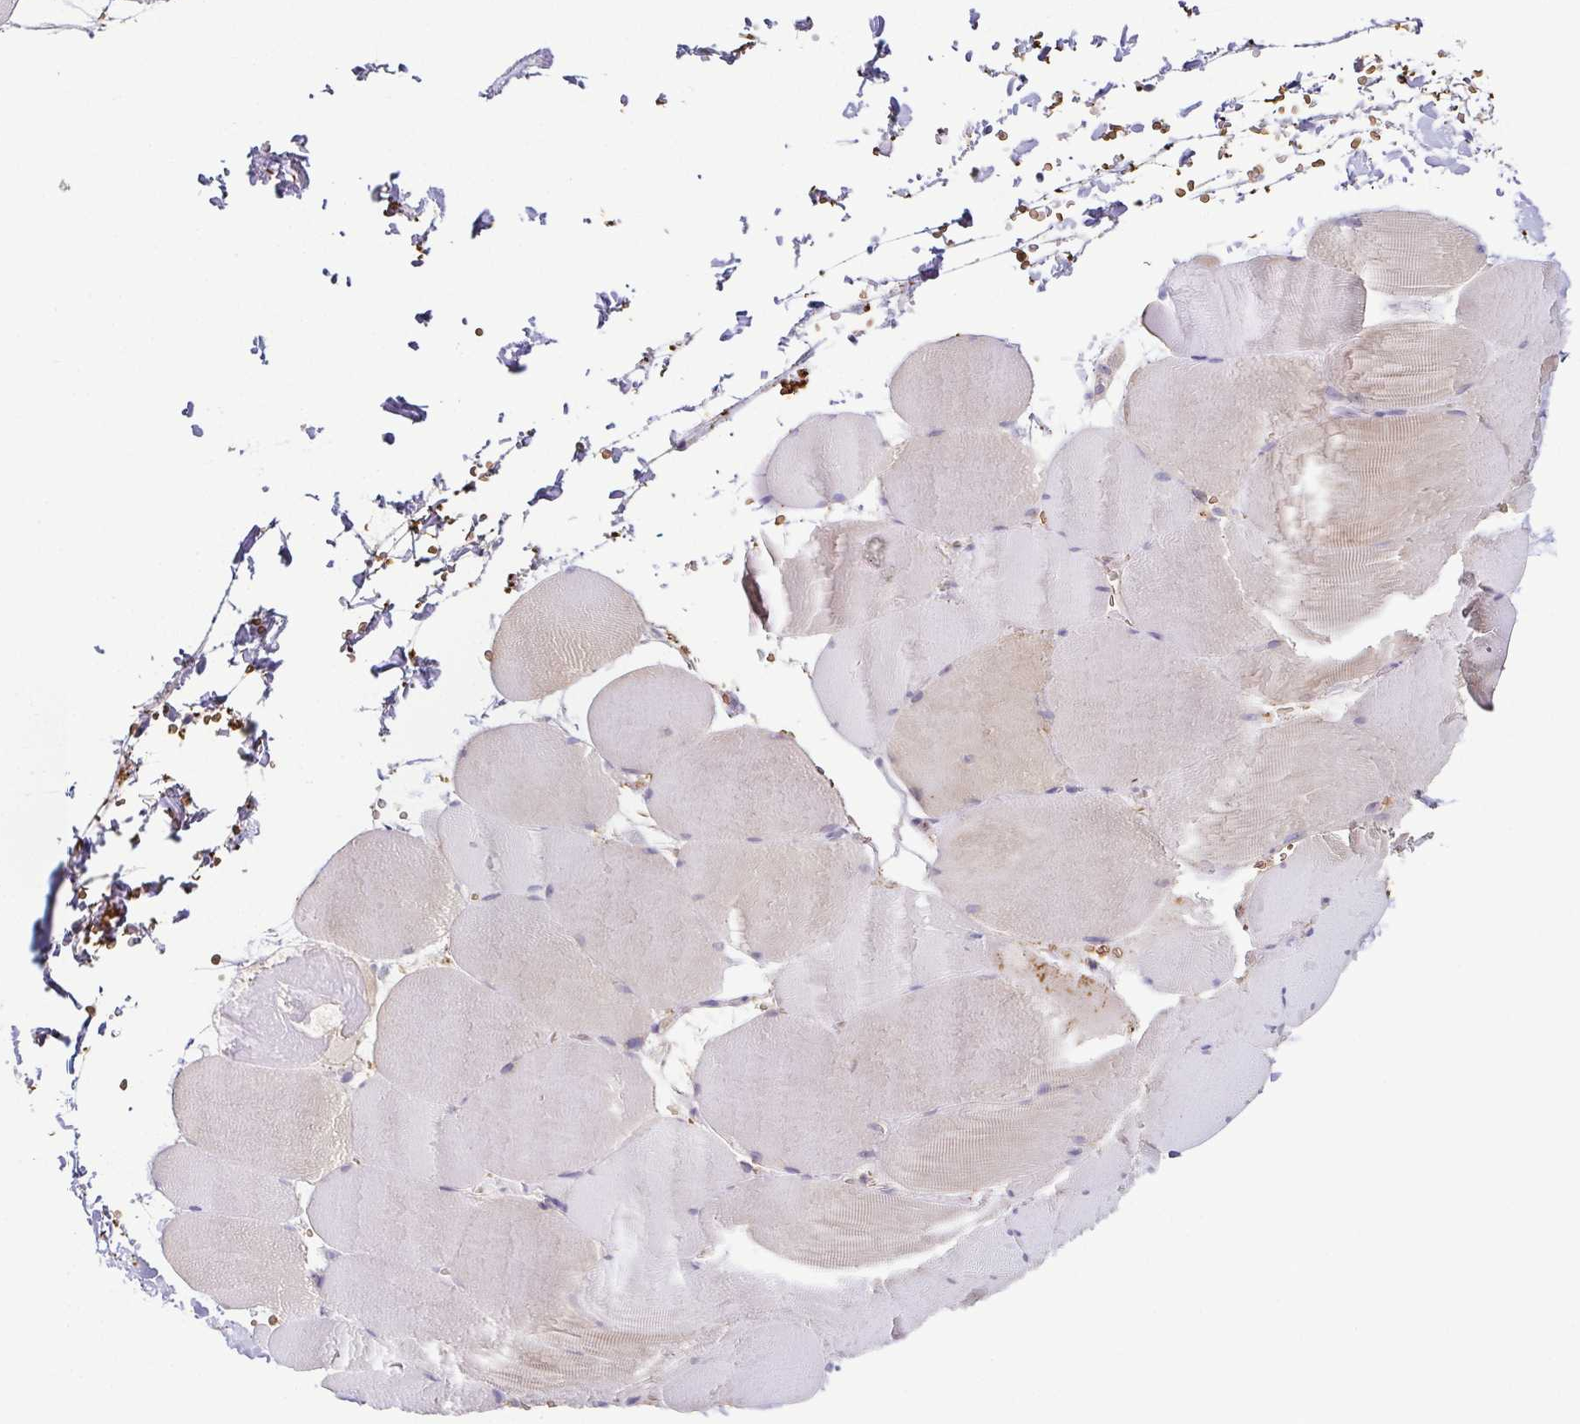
{"staining": {"intensity": "weak", "quantity": "<25%", "location": "cytoplasmic/membranous"}, "tissue": "skeletal muscle", "cell_type": "Myocytes", "image_type": "normal", "snomed": [{"axis": "morphology", "description": "Normal tissue, NOS"}, {"axis": "topography", "description": "Skeletal muscle"}, {"axis": "topography", "description": "Head-Neck"}], "caption": "This is an immunohistochemistry micrograph of unremarkable skeletal muscle. There is no expression in myocytes.", "gene": "FAM162B", "patient": {"sex": "male", "age": 66}}